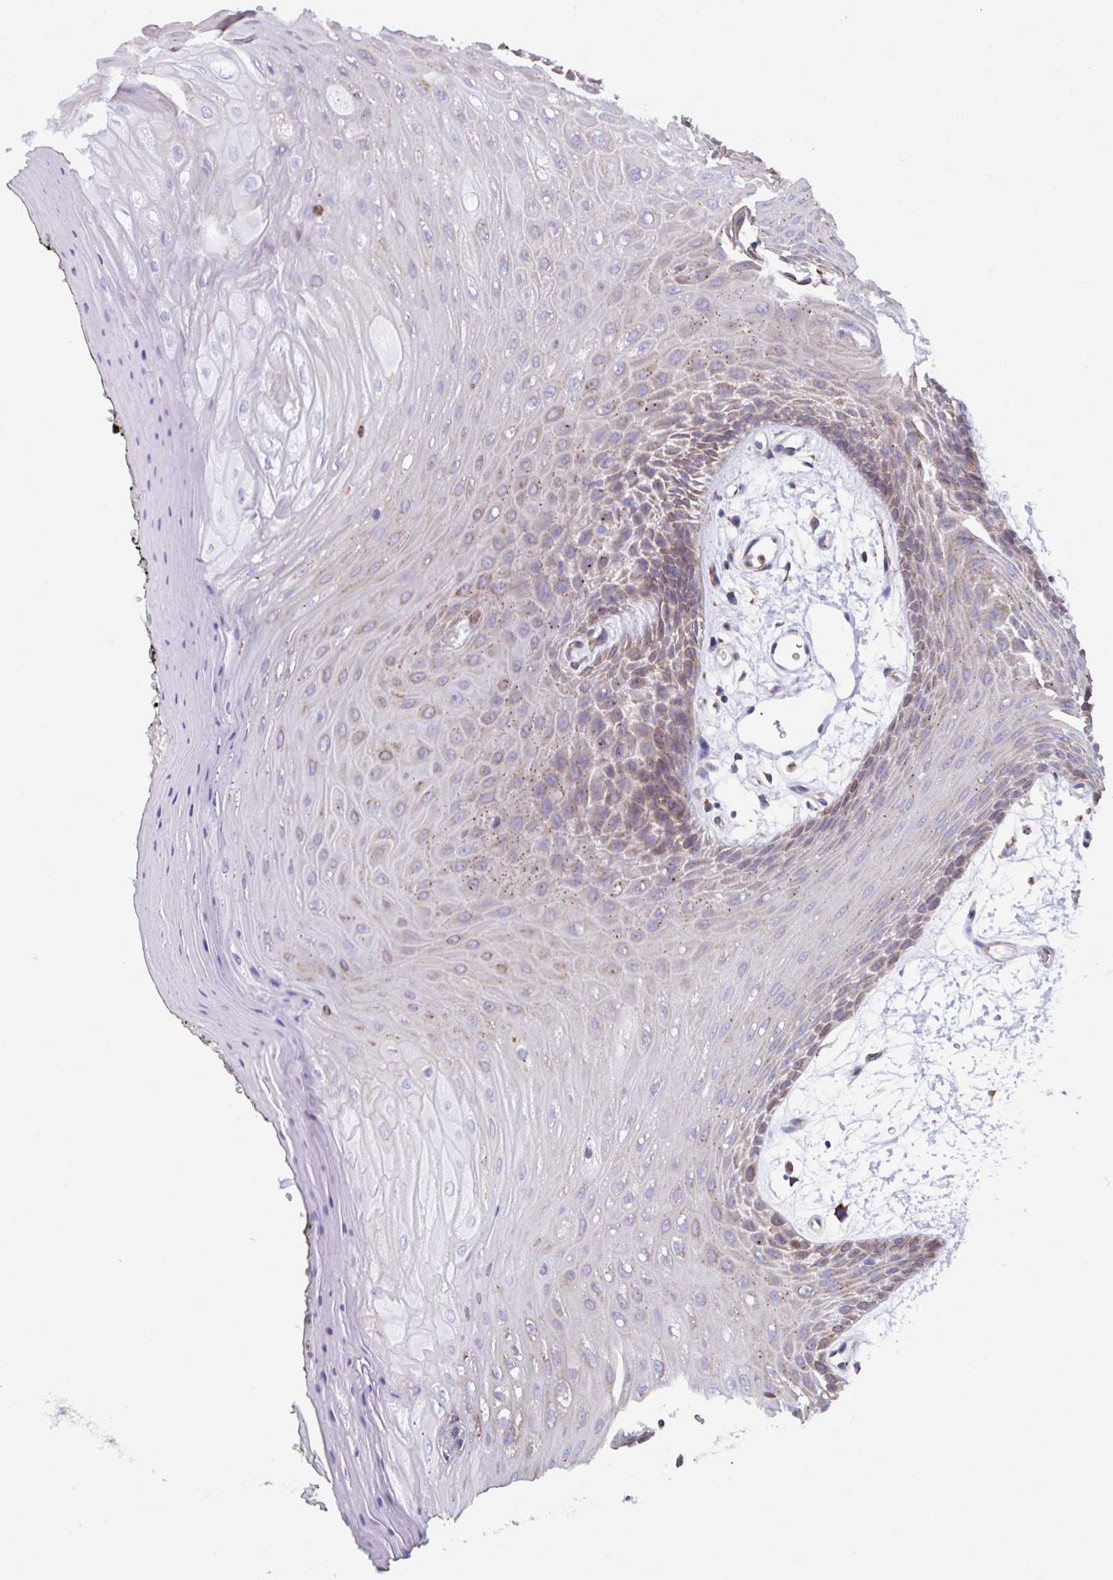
{"staining": {"intensity": "moderate", "quantity": "25%-75%", "location": "cytoplasmic/membranous"}, "tissue": "oral mucosa", "cell_type": "Squamous epithelial cells", "image_type": "normal", "snomed": [{"axis": "morphology", "description": "Normal tissue, NOS"}, {"axis": "topography", "description": "Oral tissue"}, {"axis": "topography", "description": "Tounge, NOS"}], "caption": "A histopathology image of human oral mucosa stained for a protein displays moderate cytoplasmic/membranous brown staining in squamous epithelial cells. Using DAB (3,3'-diaminobenzidine) (brown) and hematoxylin (blue) stains, captured at high magnification using brightfield microscopy.", "gene": "PEAK3", "patient": {"sex": "female", "age": 59}}